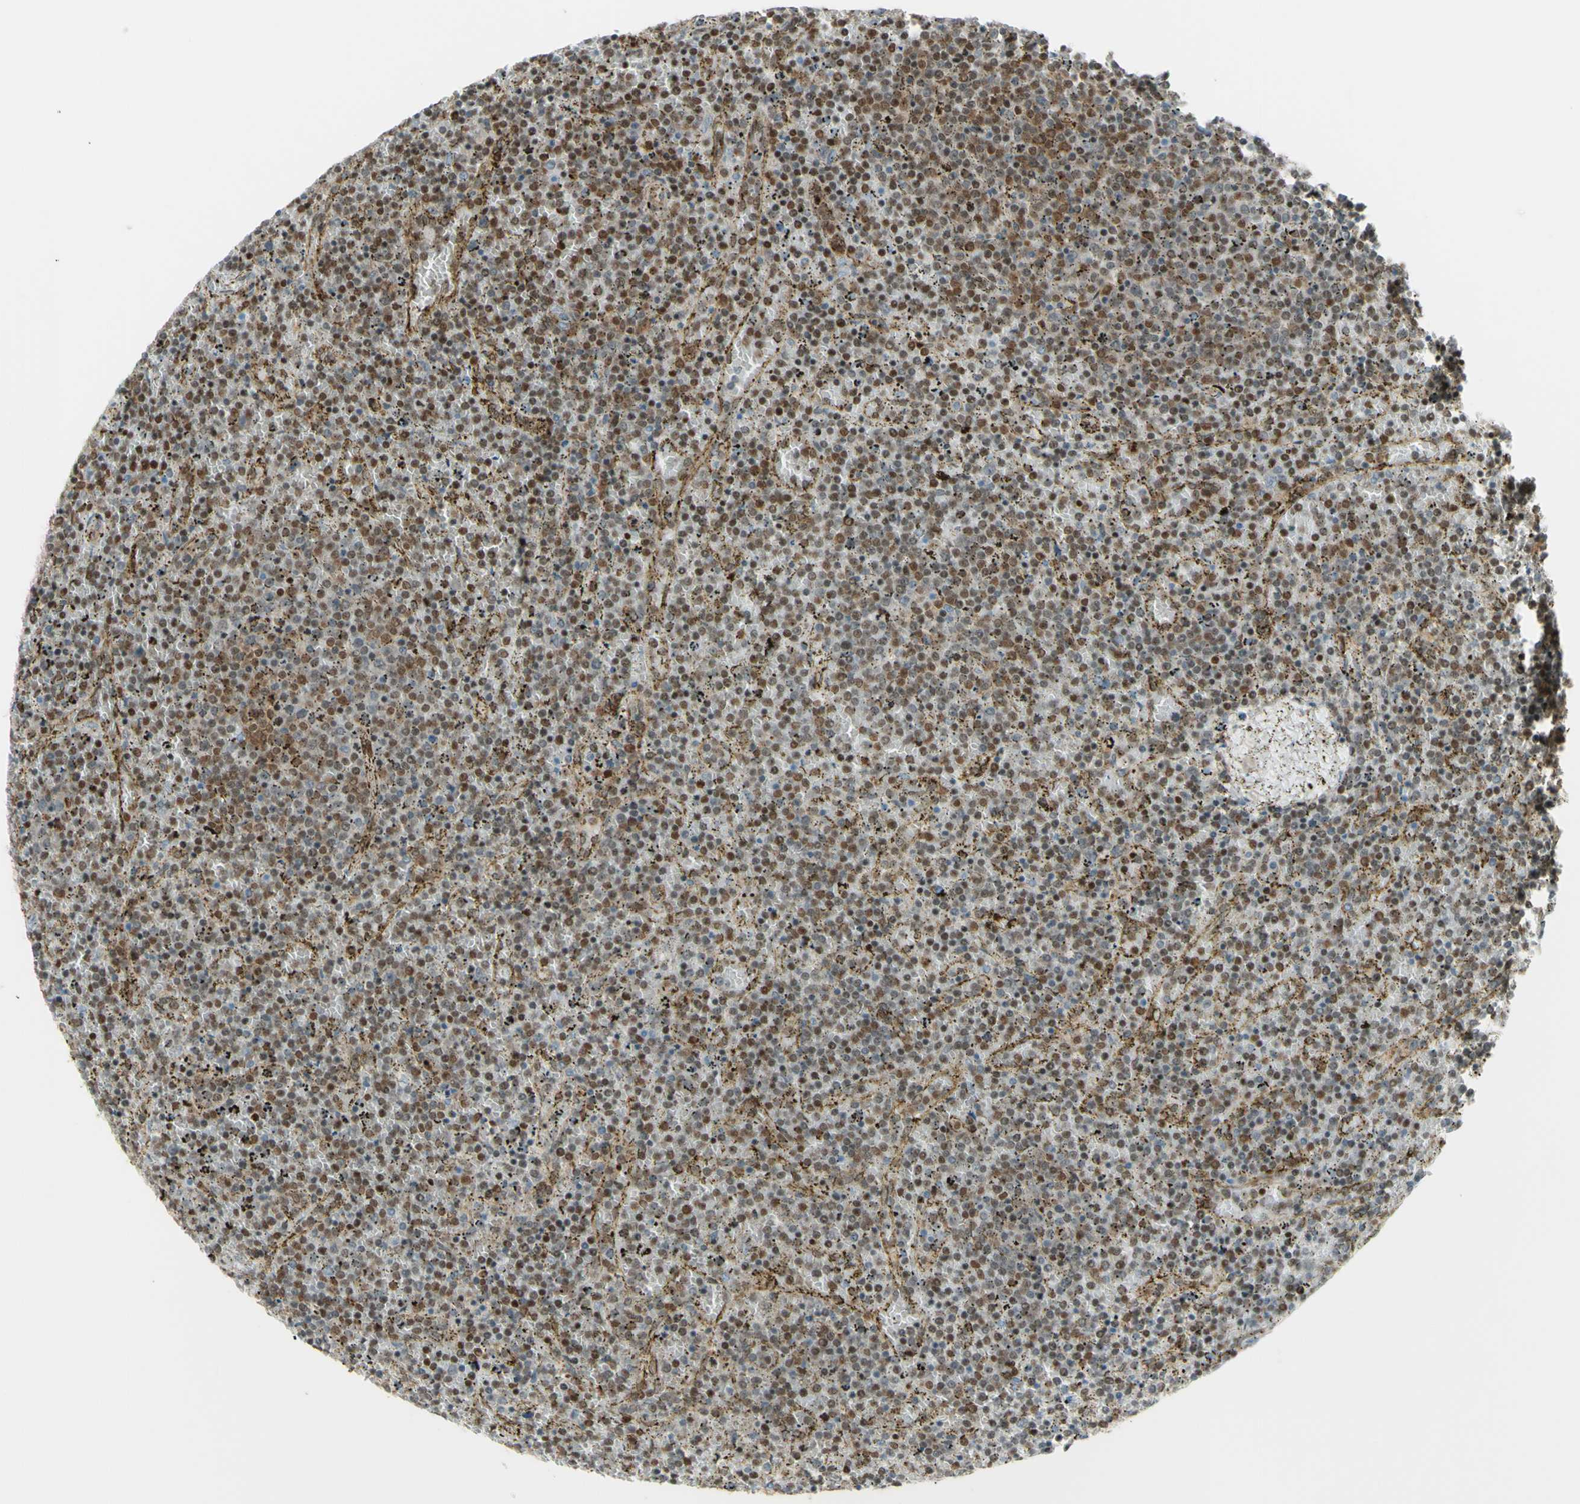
{"staining": {"intensity": "moderate", "quantity": "25%-75%", "location": "nuclear"}, "tissue": "lymphoma", "cell_type": "Tumor cells", "image_type": "cancer", "snomed": [{"axis": "morphology", "description": "Malignant lymphoma, non-Hodgkin's type, Low grade"}, {"axis": "topography", "description": "Spleen"}], "caption": "High-power microscopy captured an immunohistochemistry (IHC) micrograph of malignant lymphoma, non-Hodgkin's type (low-grade), revealing moderate nuclear staining in approximately 25%-75% of tumor cells.", "gene": "ZMYM6", "patient": {"sex": "female", "age": 77}}